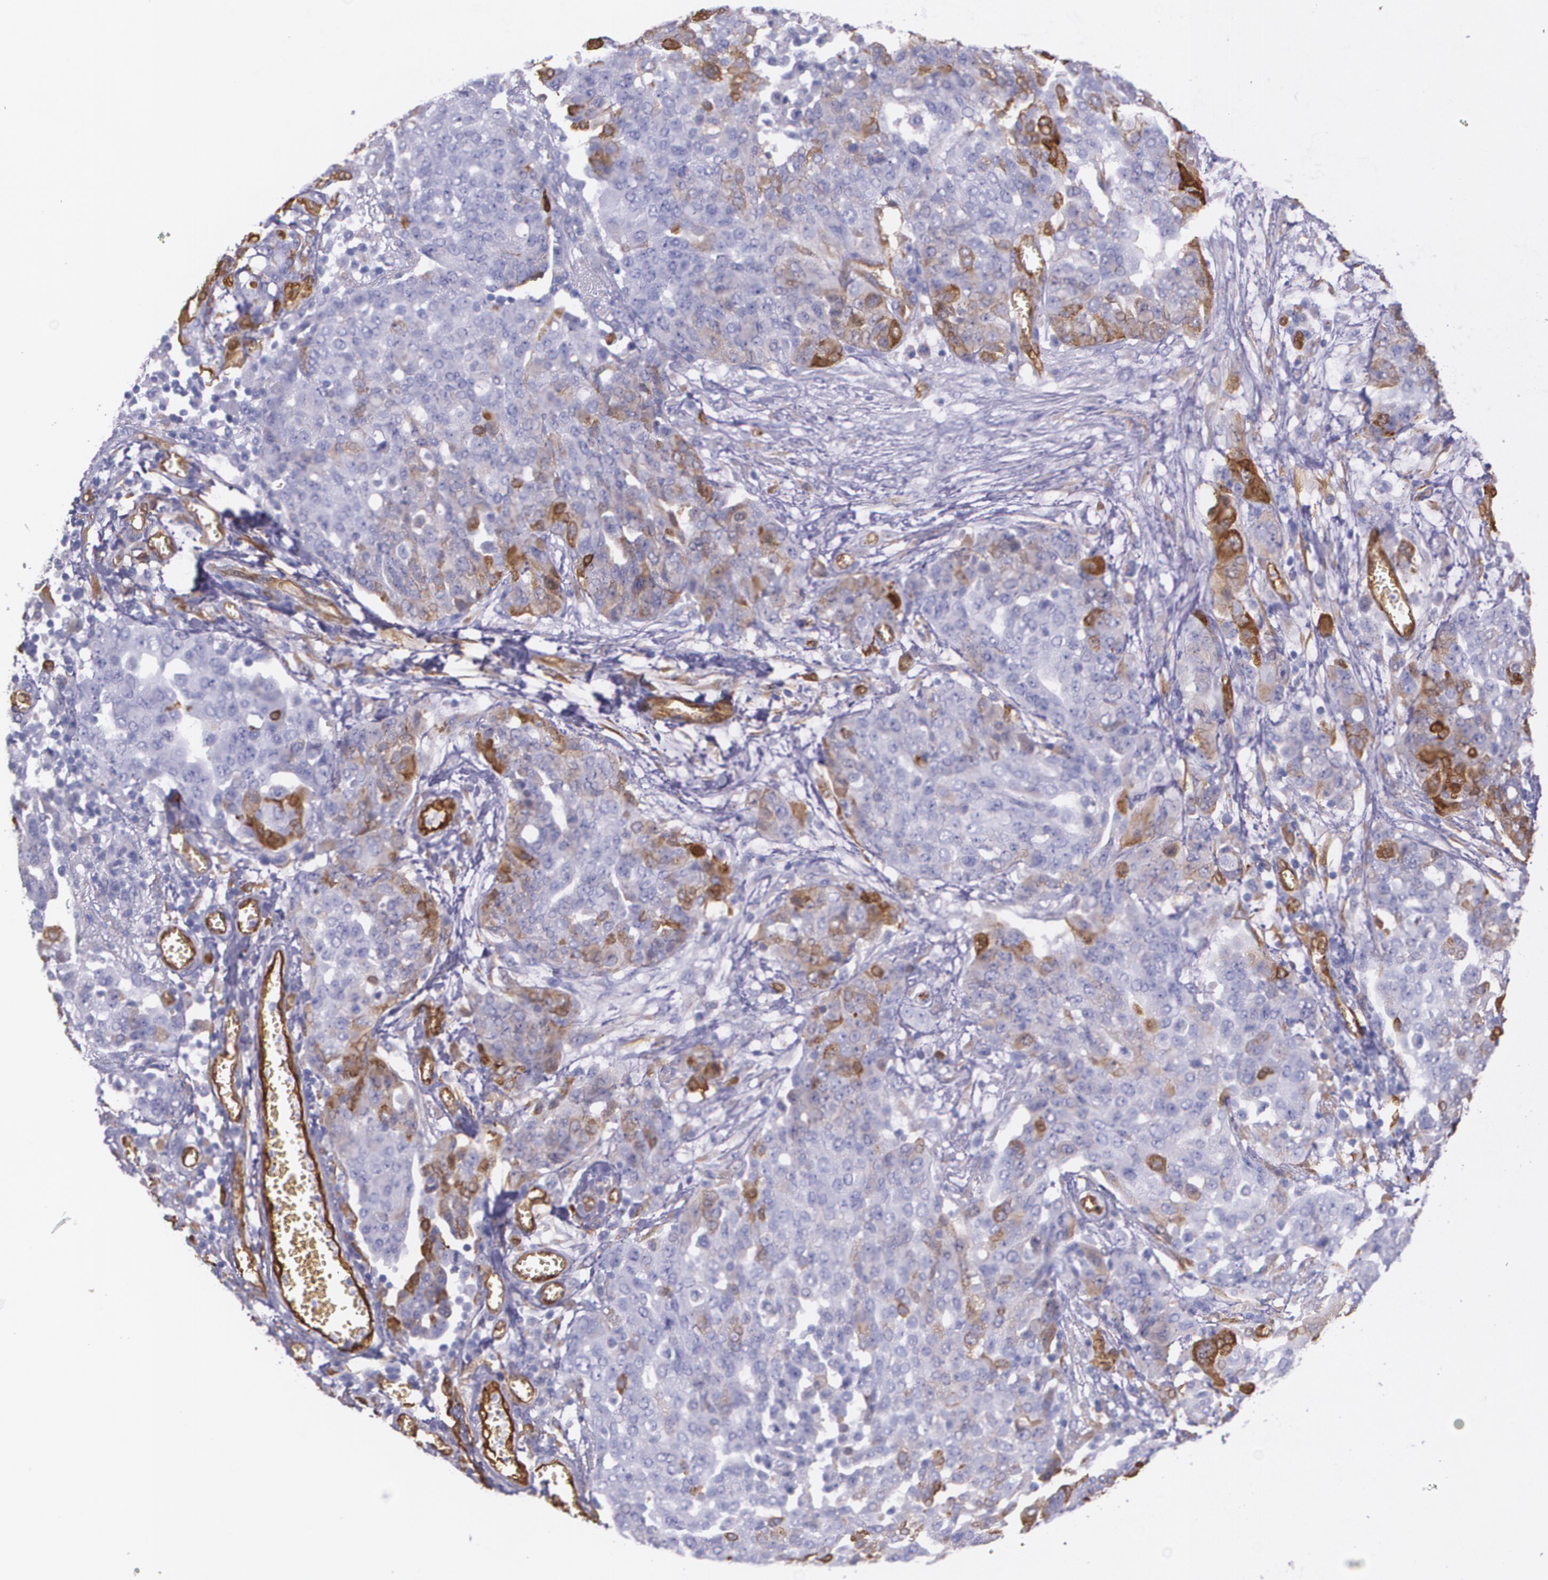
{"staining": {"intensity": "moderate", "quantity": "<25%", "location": "cytoplasmic/membranous"}, "tissue": "ovarian cancer", "cell_type": "Tumor cells", "image_type": "cancer", "snomed": [{"axis": "morphology", "description": "Cystadenocarcinoma, serous, NOS"}, {"axis": "topography", "description": "Soft tissue"}, {"axis": "topography", "description": "Ovary"}], "caption": "Approximately <25% of tumor cells in ovarian cancer (serous cystadenocarcinoma) show moderate cytoplasmic/membranous protein positivity as visualized by brown immunohistochemical staining.", "gene": "MMP2", "patient": {"sex": "female", "age": 57}}